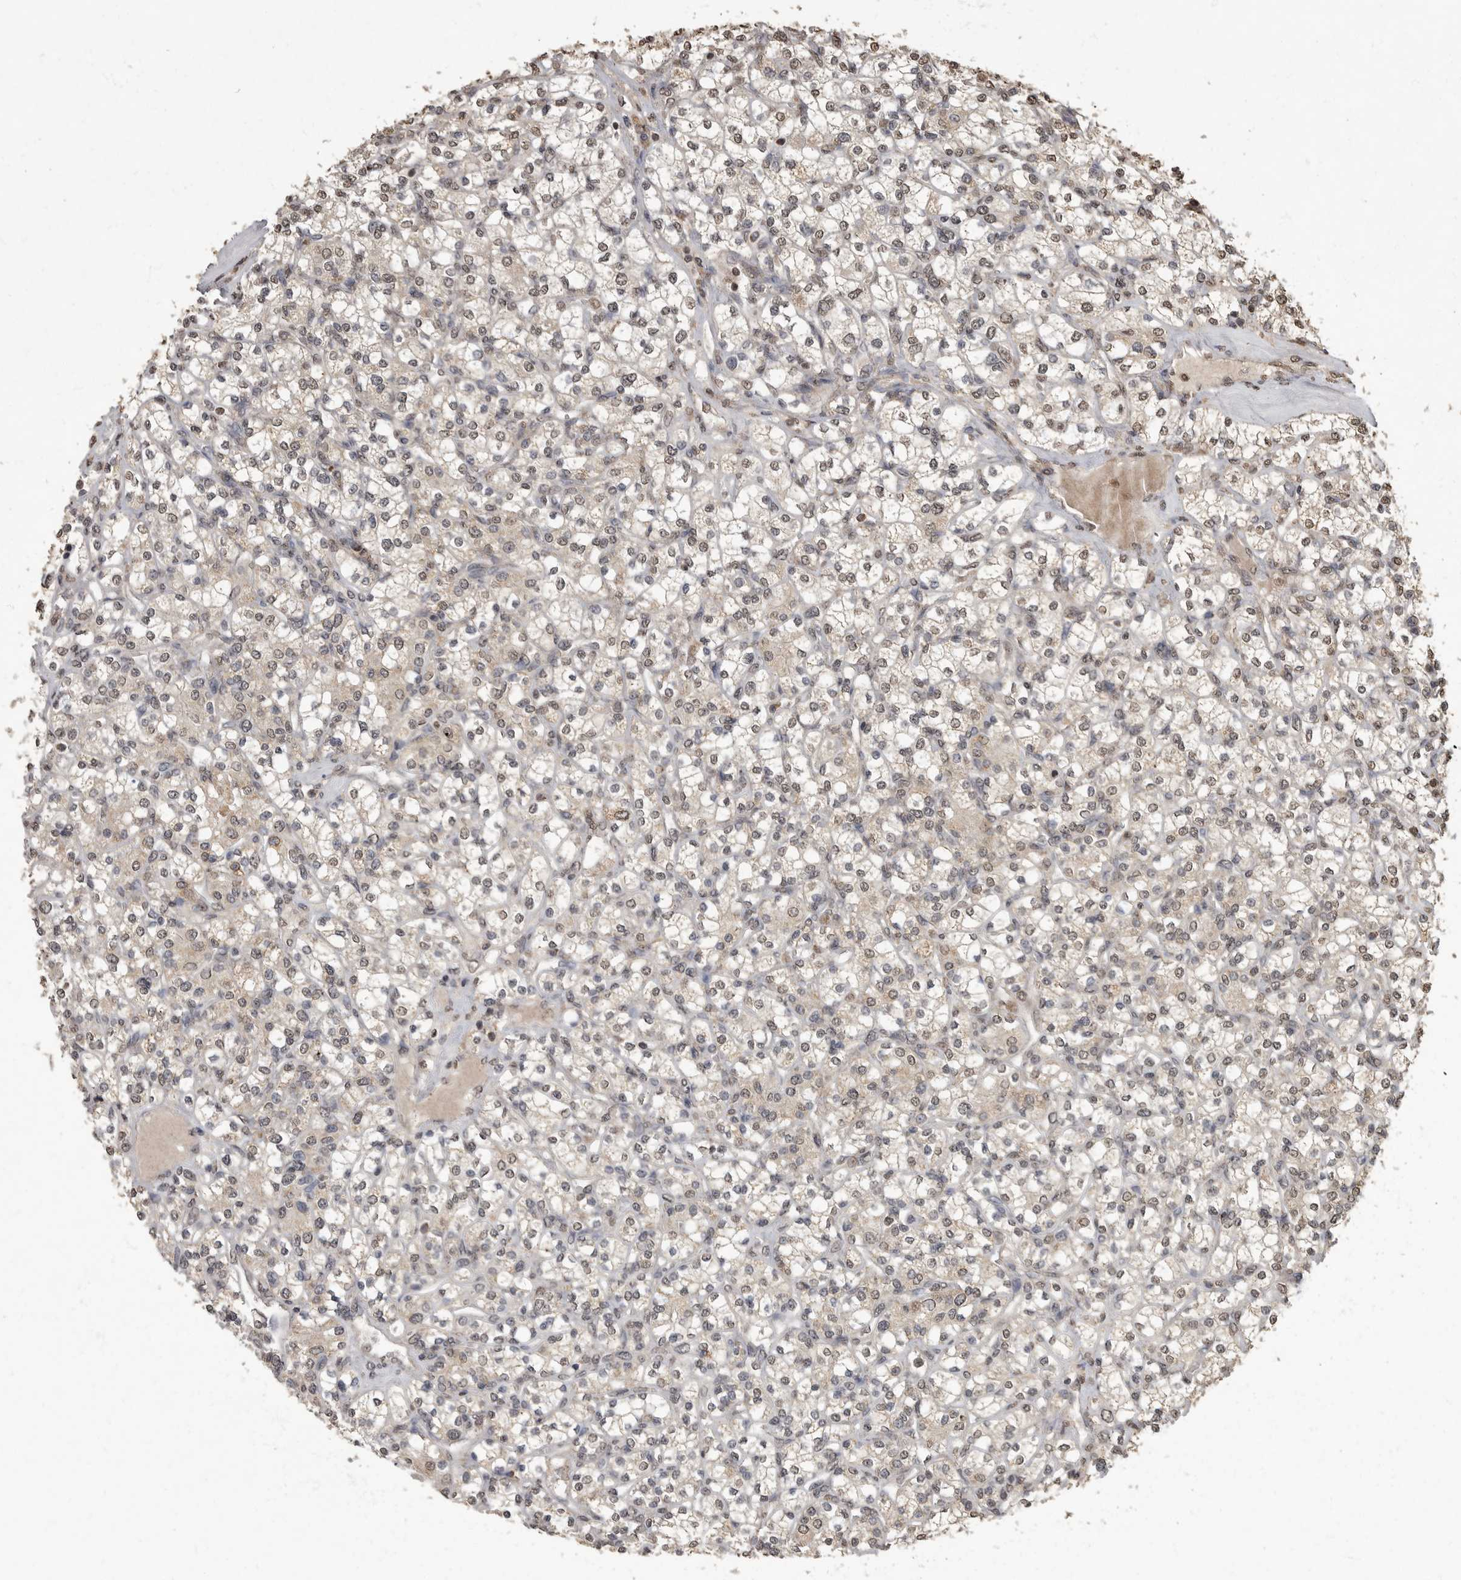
{"staining": {"intensity": "weak", "quantity": ">75%", "location": "nuclear"}, "tissue": "renal cancer", "cell_type": "Tumor cells", "image_type": "cancer", "snomed": [{"axis": "morphology", "description": "Adenocarcinoma, NOS"}, {"axis": "topography", "description": "Kidney"}], "caption": "Immunohistochemical staining of renal cancer displays low levels of weak nuclear staining in approximately >75% of tumor cells. (Stains: DAB (3,3'-diaminobenzidine) in brown, nuclei in blue, Microscopy: brightfield microscopy at high magnification).", "gene": "MAFG", "patient": {"sex": "male", "age": 77}}